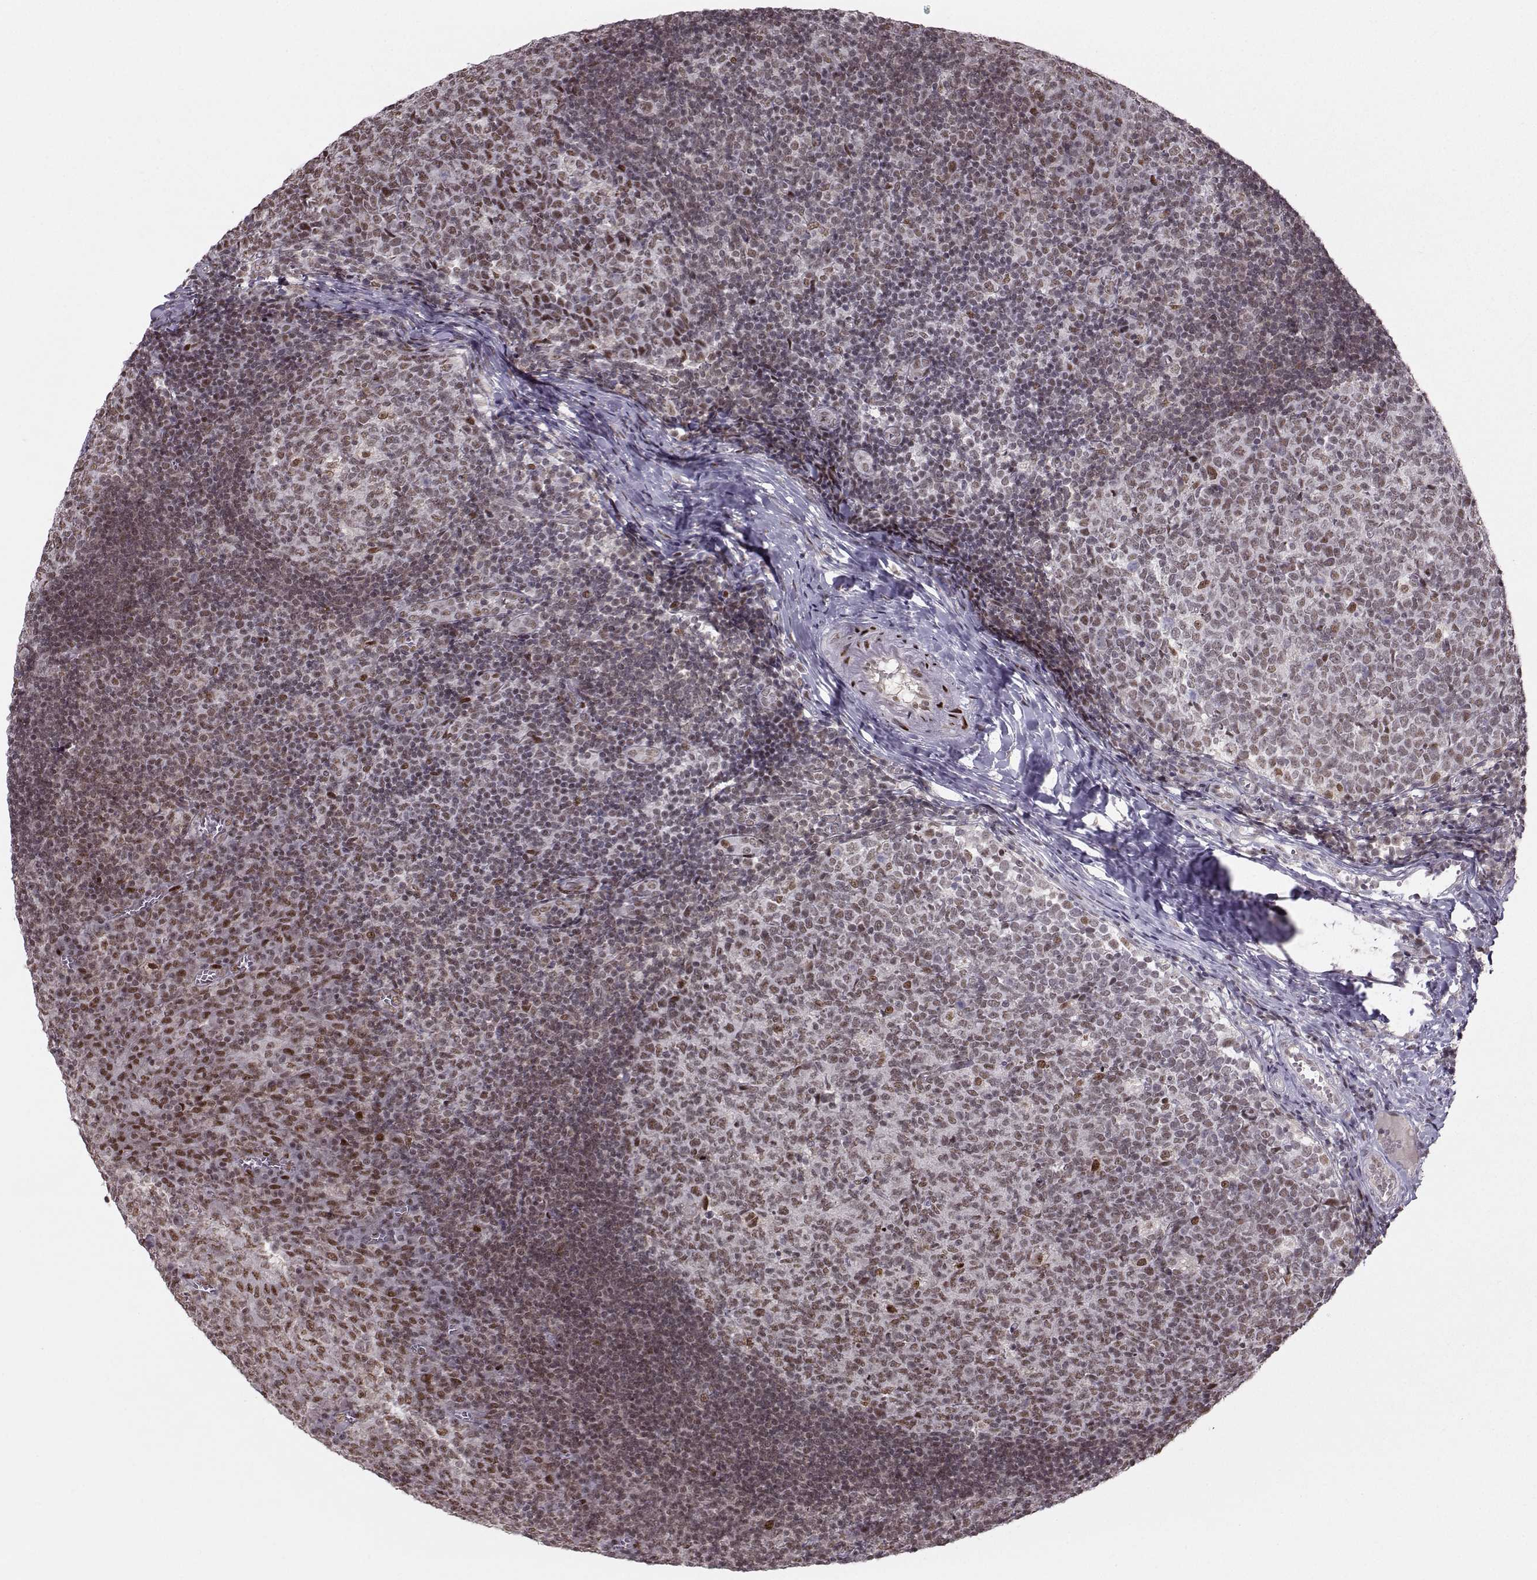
{"staining": {"intensity": "moderate", "quantity": "25%-75%", "location": "nuclear"}, "tissue": "tonsil", "cell_type": "Germinal center cells", "image_type": "normal", "snomed": [{"axis": "morphology", "description": "Normal tissue, NOS"}, {"axis": "topography", "description": "Tonsil"}], "caption": "Germinal center cells reveal moderate nuclear expression in approximately 25%-75% of cells in benign tonsil. (brown staining indicates protein expression, while blue staining denotes nuclei).", "gene": "SNAPC2", "patient": {"sex": "female", "age": 13}}